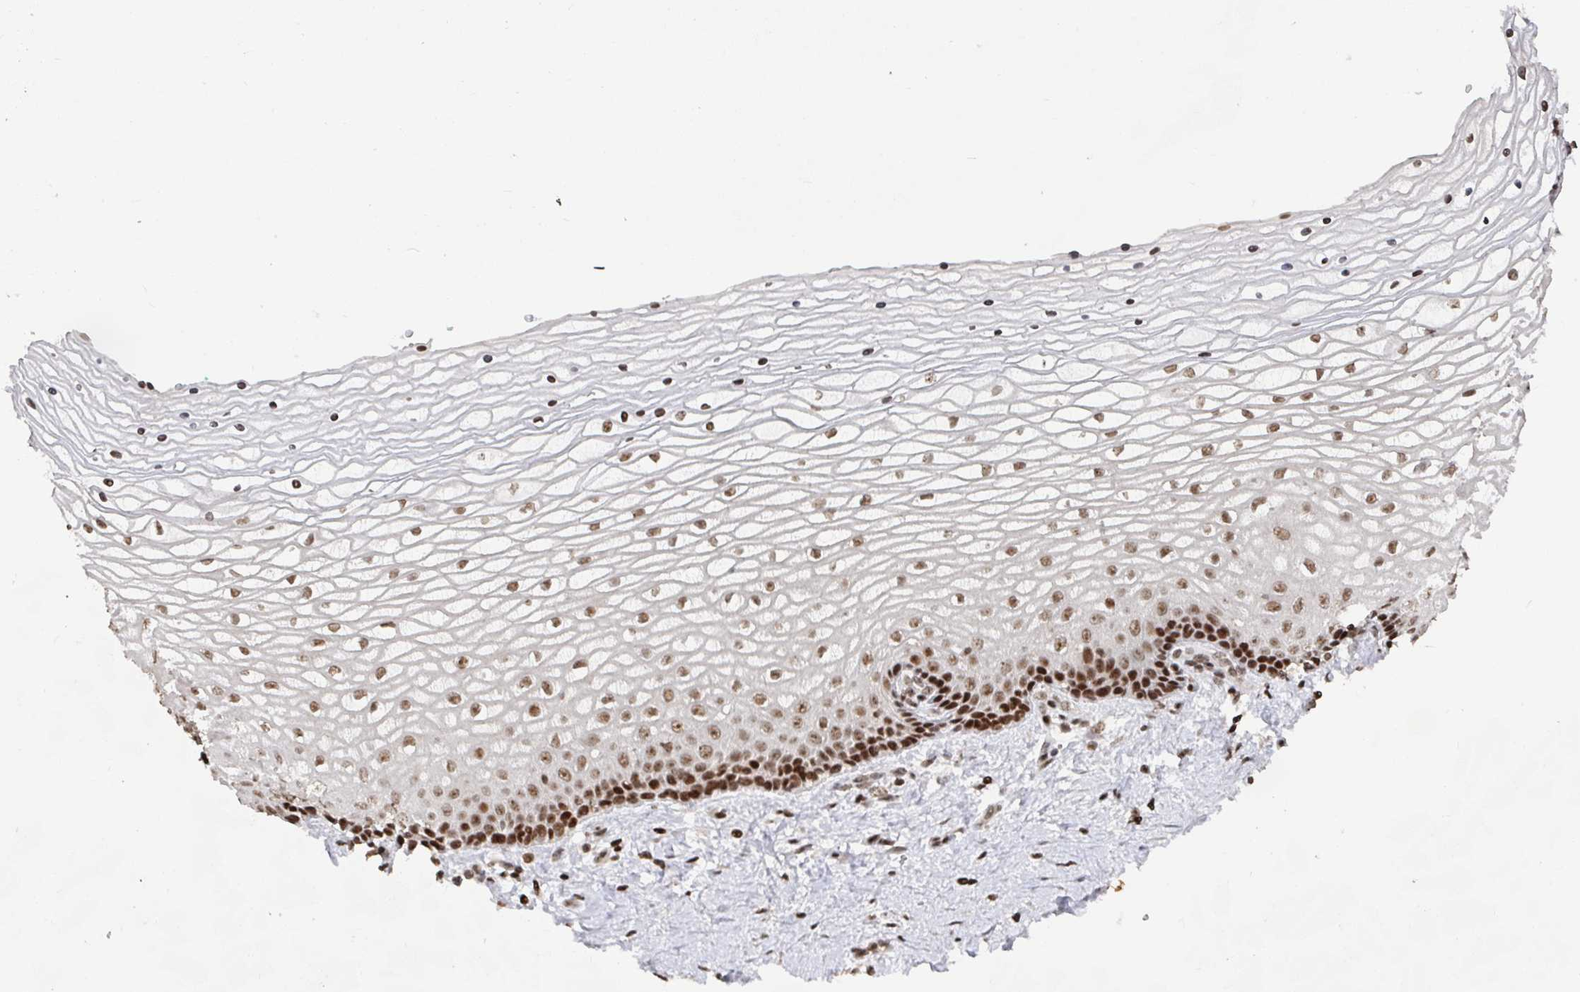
{"staining": {"intensity": "strong", "quantity": "25%-75%", "location": "nuclear"}, "tissue": "vagina", "cell_type": "Squamous epithelial cells", "image_type": "normal", "snomed": [{"axis": "morphology", "description": "Normal tissue, NOS"}, {"axis": "topography", "description": "Vagina"}], "caption": "Brown immunohistochemical staining in normal human vagina reveals strong nuclear positivity in about 25%-75% of squamous epithelial cells. Nuclei are stained in blue.", "gene": "ZDHHC12", "patient": {"sex": "female", "age": 45}}